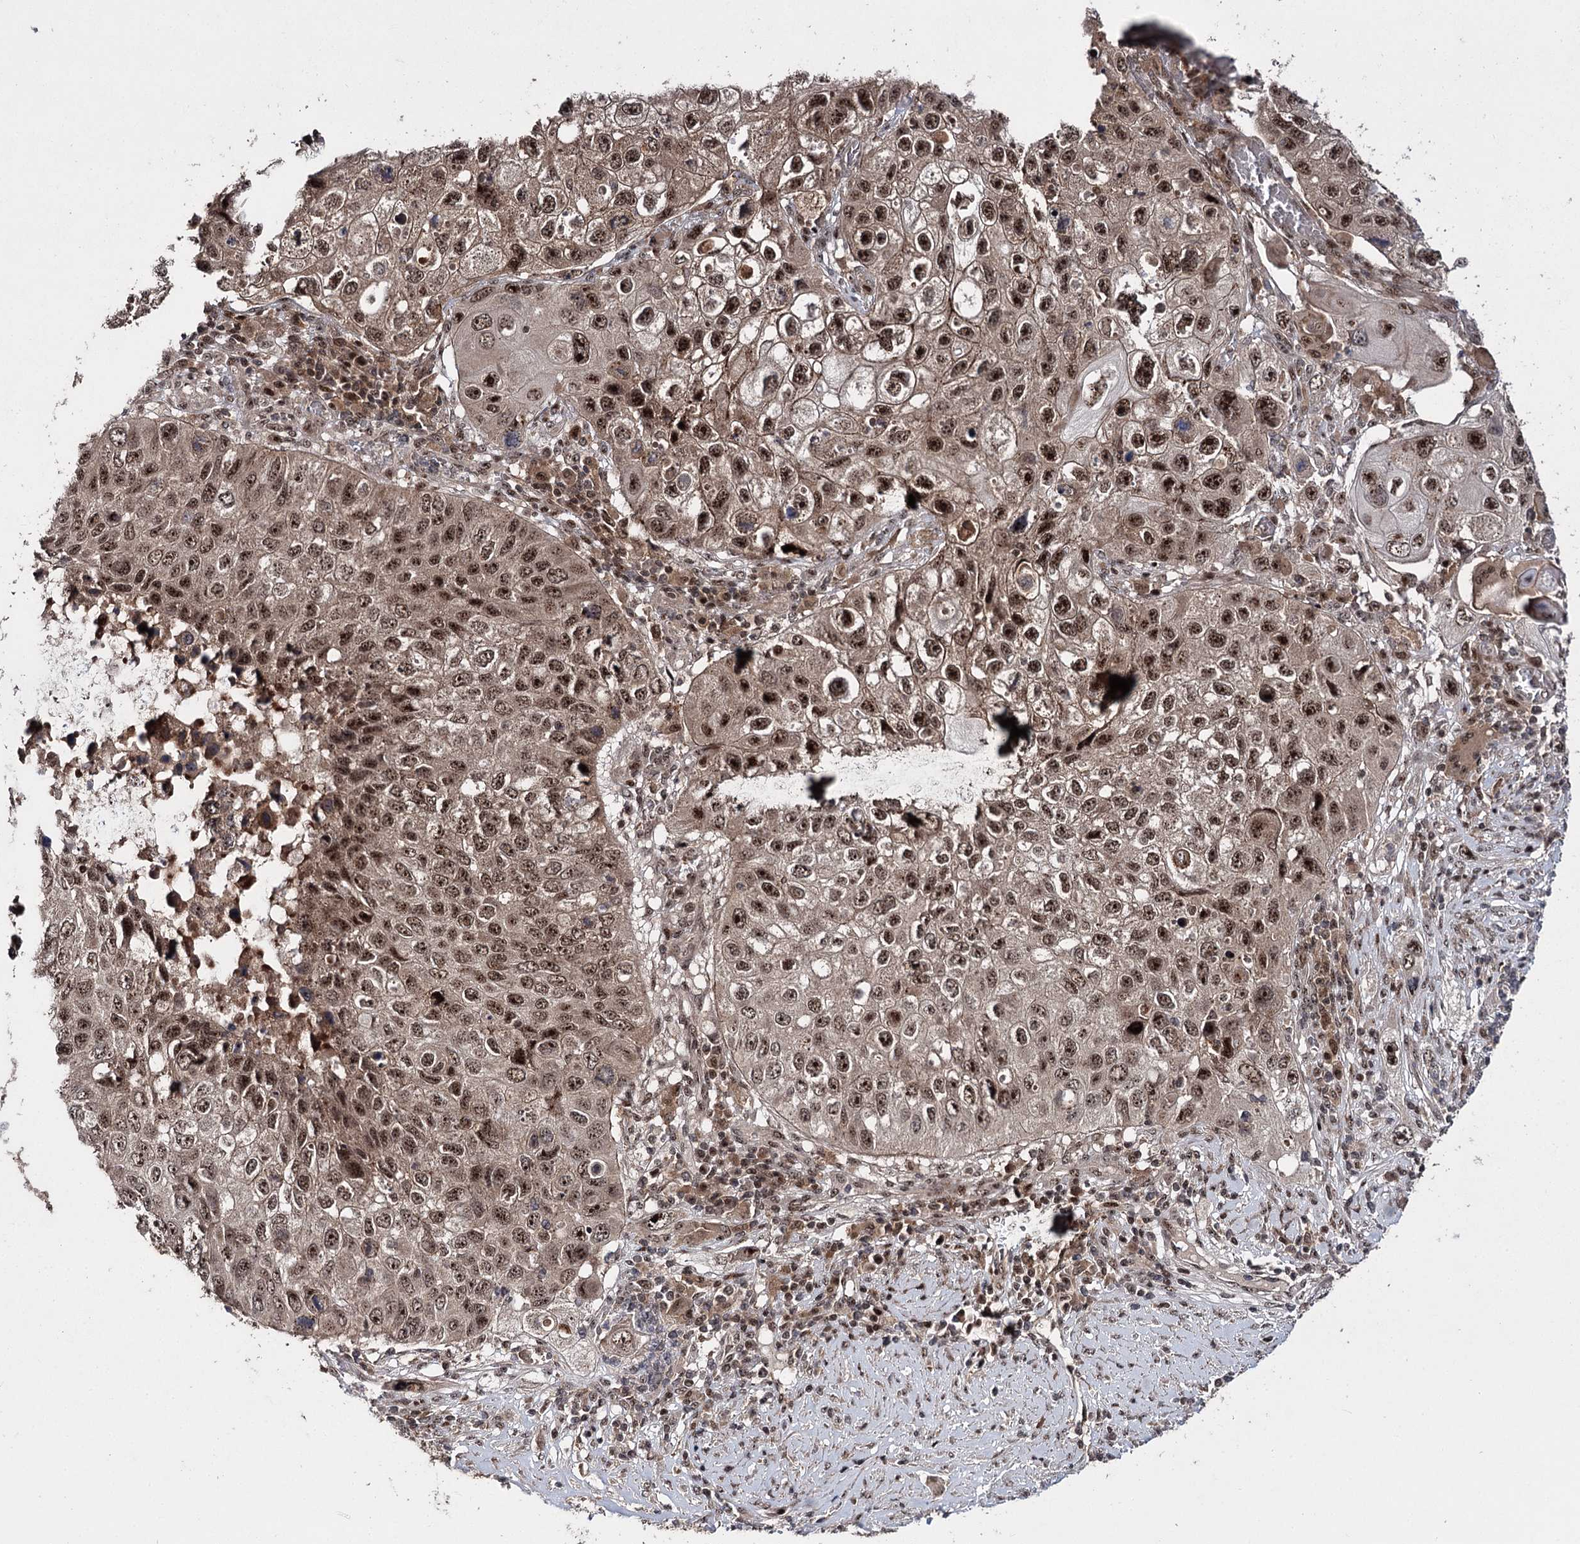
{"staining": {"intensity": "strong", "quantity": ">75%", "location": "nuclear"}, "tissue": "lung cancer", "cell_type": "Tumor cells", "image_type": "cancer", "snomed": [{"axis": "morphology", "description": "Squamous cell carcinoma, NOS"}, {"axis": "topography", "description": "Lung"}], "caption": "An image of human squamous cell carcinoma (lung) stained for a protein reveals strong nuclear brown staining in tumor cells.", "gene": "MKNK2", "patient": {"sex": "male", "age": 61}}